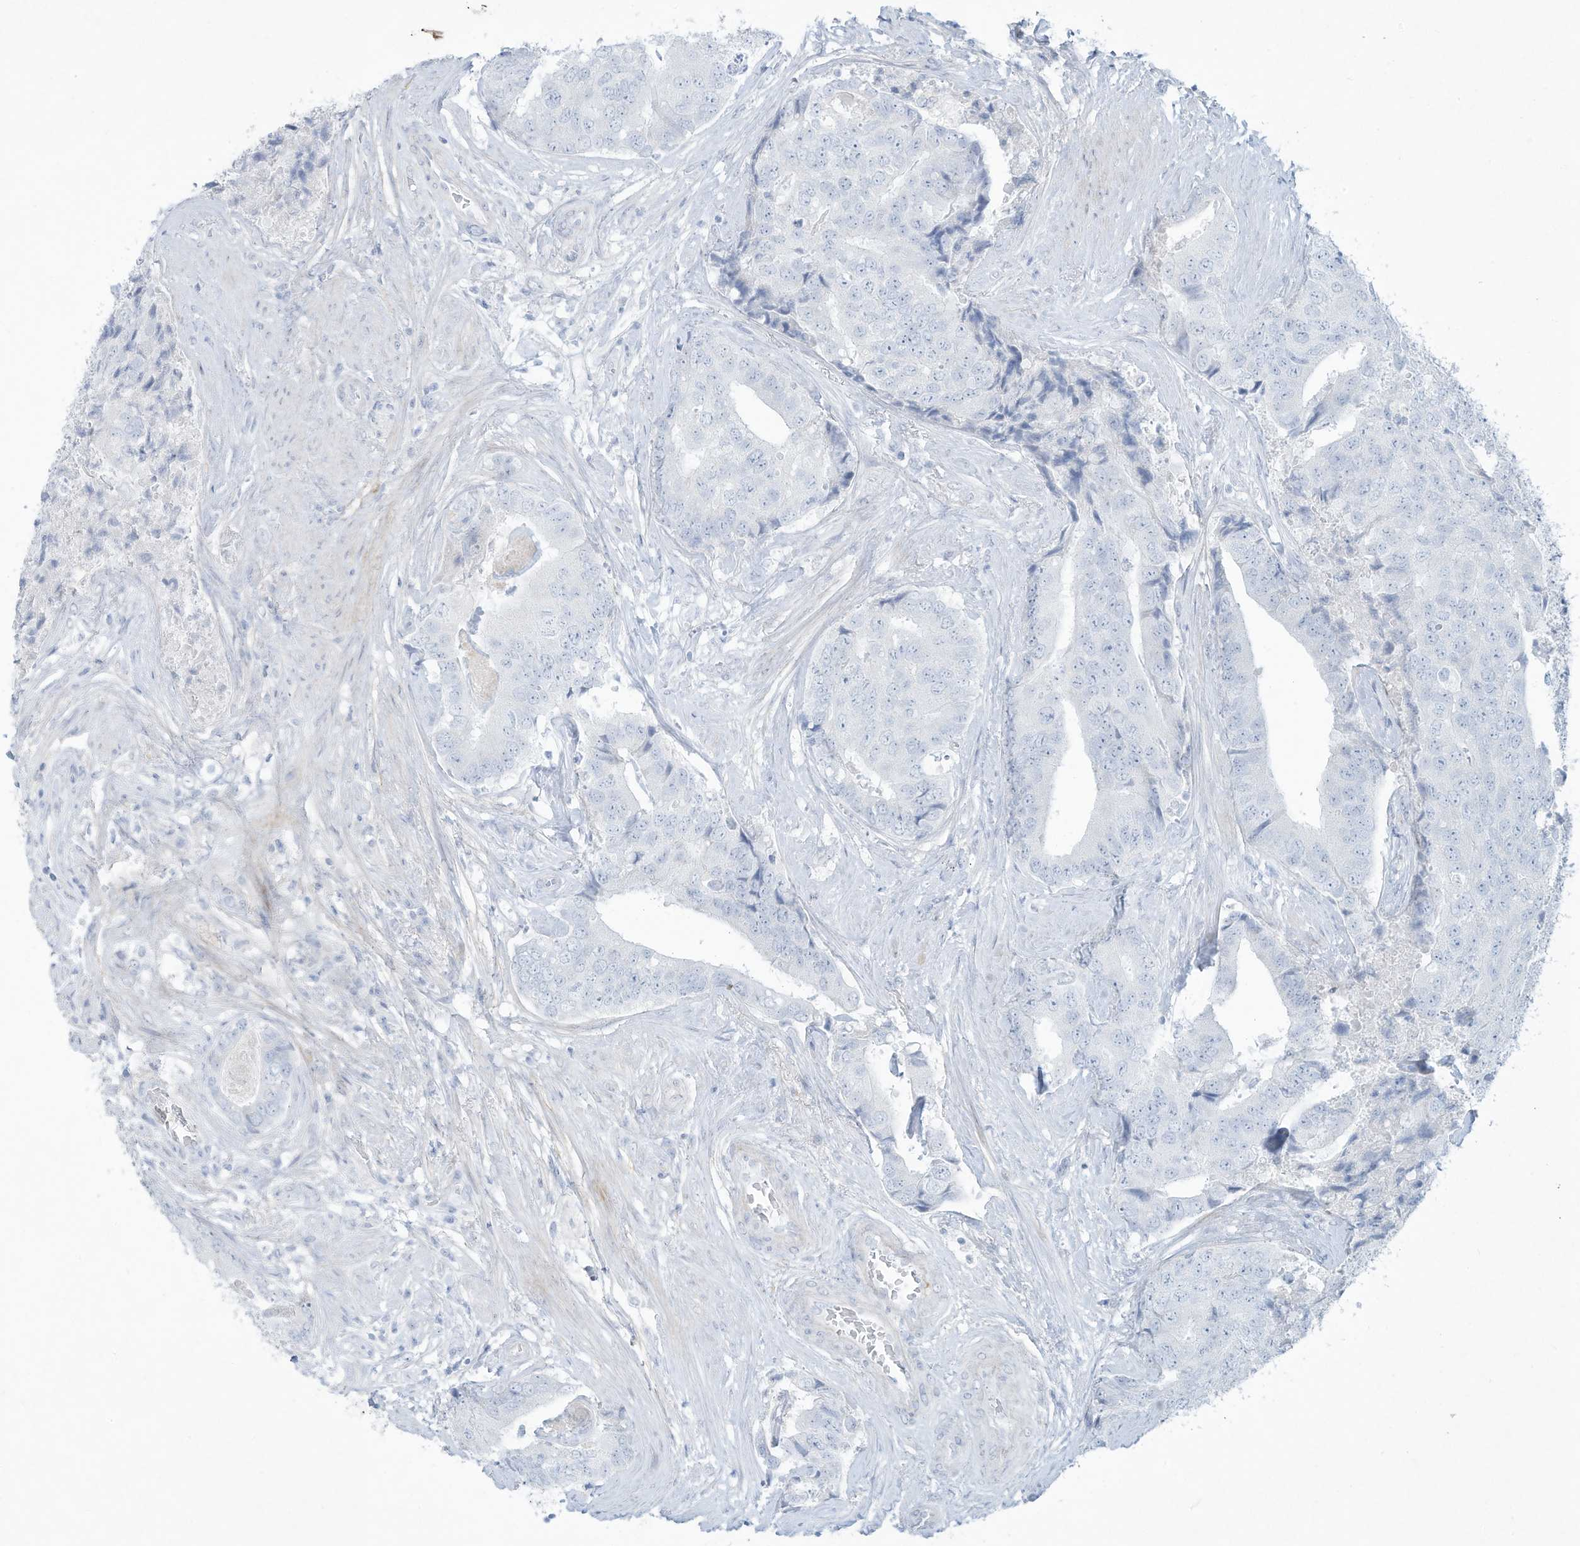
{"staining": {"intensity": "negative", "quantity": "none", "location": "none"}, "tissue": "prostate cancer", "cell_type": "Tumor cells", "image_type": "cancer", "snomed": [{"axis": "morphology", "description": "Adenocarcinoma, High grade"}, {"axis": "topography", "description": "Prostate"}], "caption": "Tumor cells show no significant protein staining in prostate high-grade adenocarcinoma. (DAB immunohistochemistry visualized using brightfield microscopy, high magnification).", "gene": "PAX6", "patient": {"sex": "male", "age": 70}}